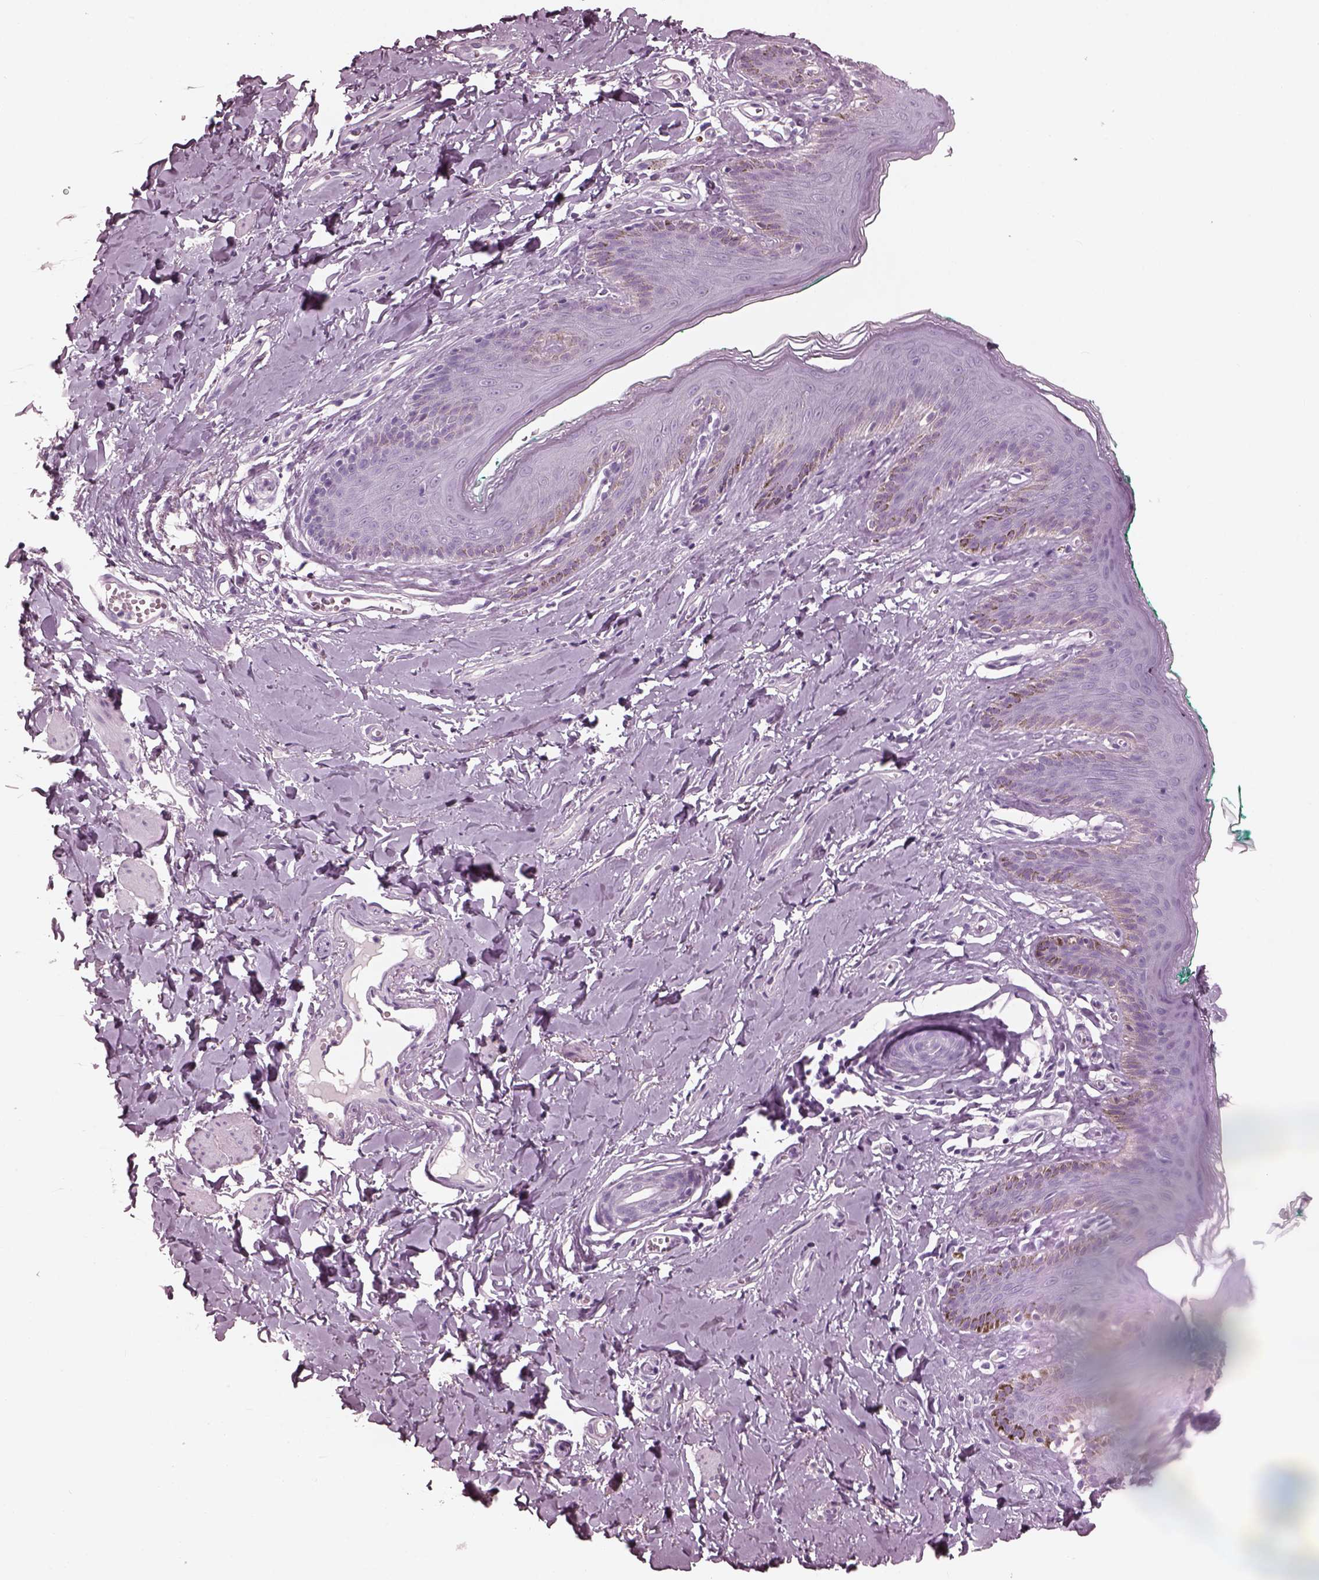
{"staining": {"intensity": "negative", "quantity": "none", "location": "none"}, "tissue": "skin", "cell_type": "Epidermal cells", "image_type": "normal", "snomed": [{"axis": "morphology", "description": "Normal tissue, NOS"}, {"axis": "topography", "description": "Vulva"}], "caption": "Histopathology image shows no significant protein expression in epidermal cells of unremarkable skin.", "gene": "FABP9", "patient": {"sex": "female", "age": 66}}